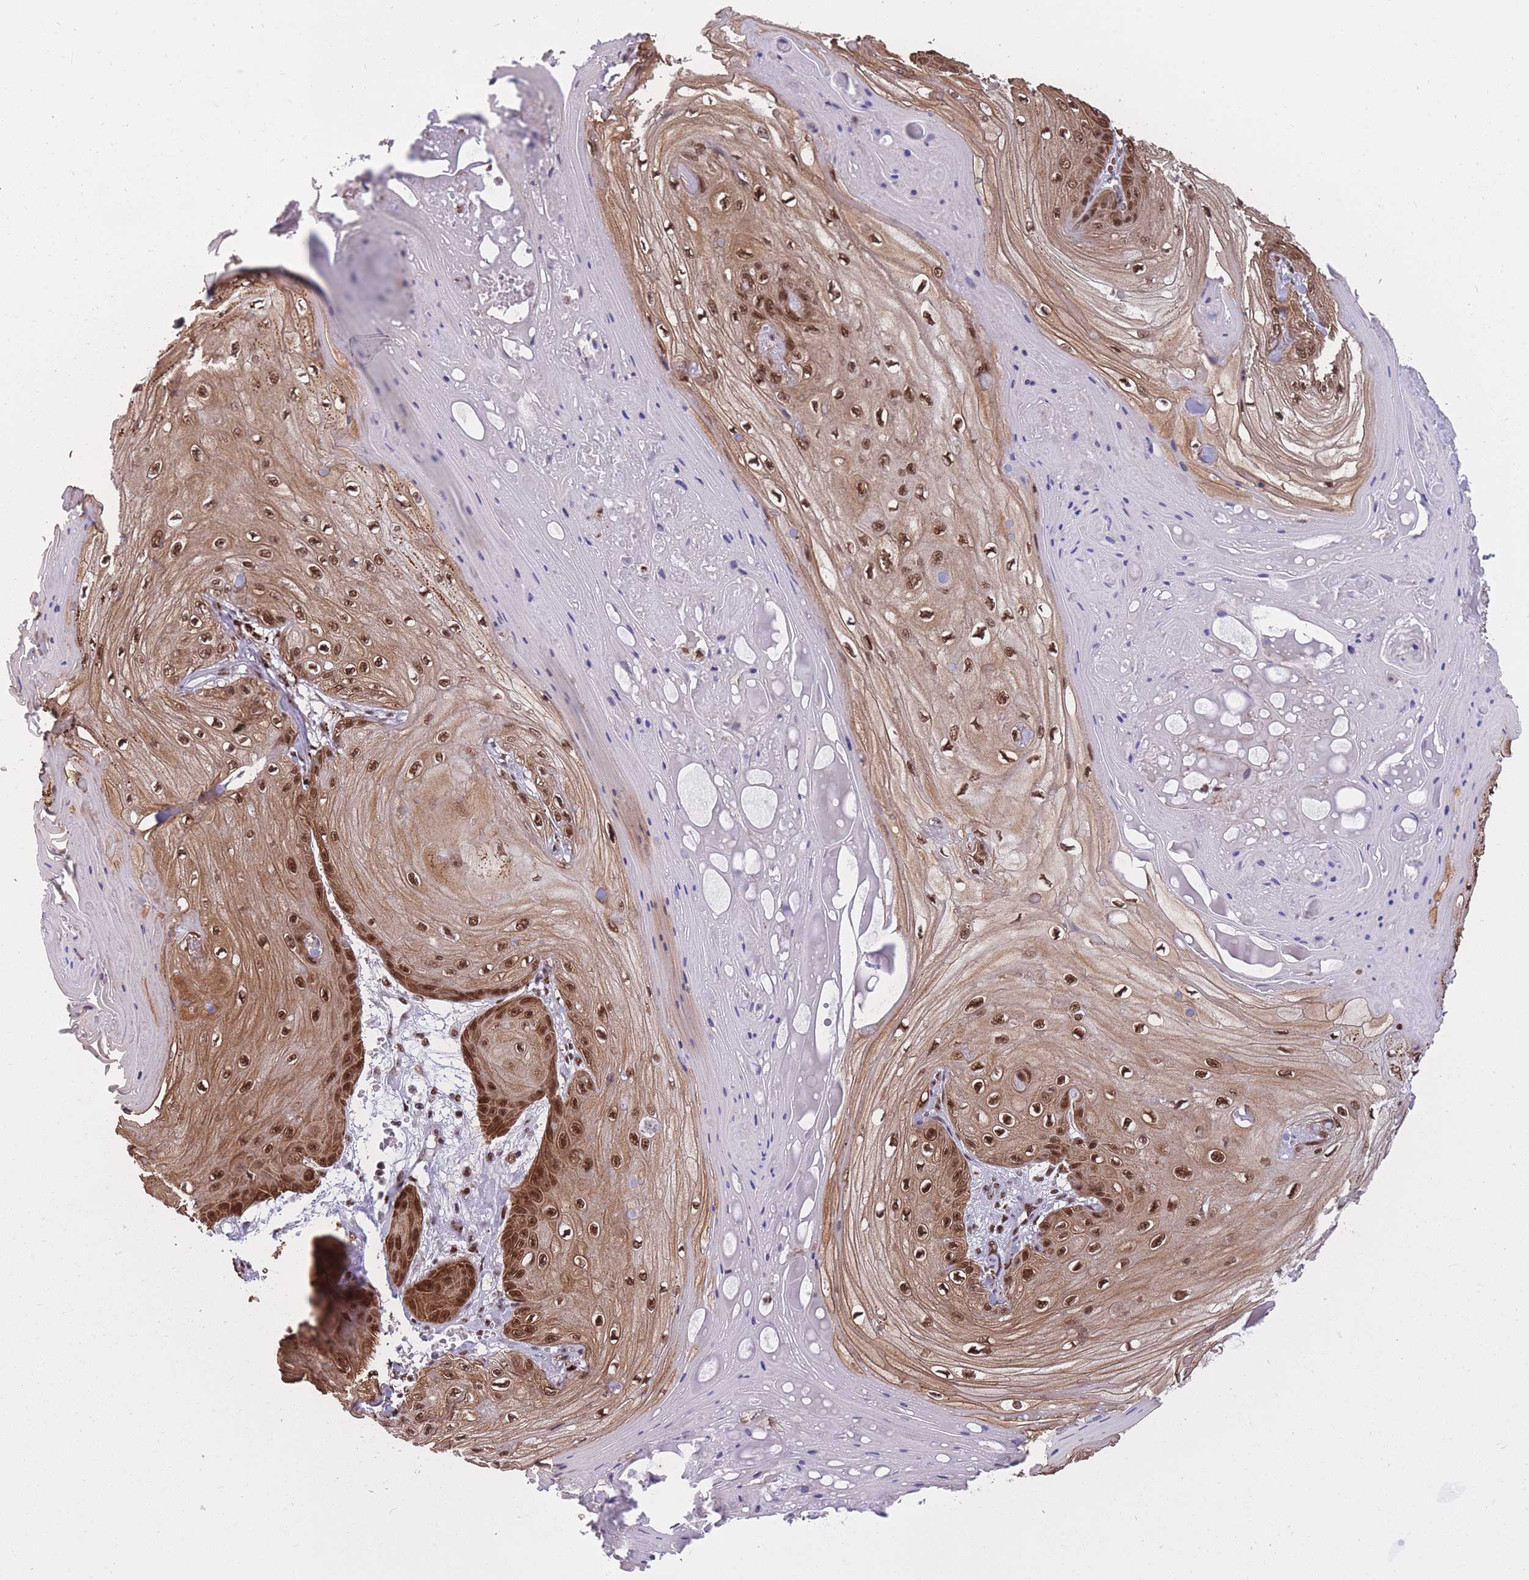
{"staining": {"intensity": "strong", "quantity": ">75%", "location": "cytoplasmic/membranous,nuclear"}, "tissue": "skin cancer", "cell_type": "Tumor cells", "image_type": "cancer", "snomed": [{"axis": "morphology", "description": "Squamous cell carcinoma, NOS"}, {"axis": "topography", "description": "Skin"}], "caption": "There is high levels of strong cytoplasmic/membranous and nuclear staining in tumor cells of squamous cell carcinoma (skin), as demonstrated by immunohistochemical staining (brown color).", "gene": "PRPF19", "patient": {"sex": "male", "age": 74}}